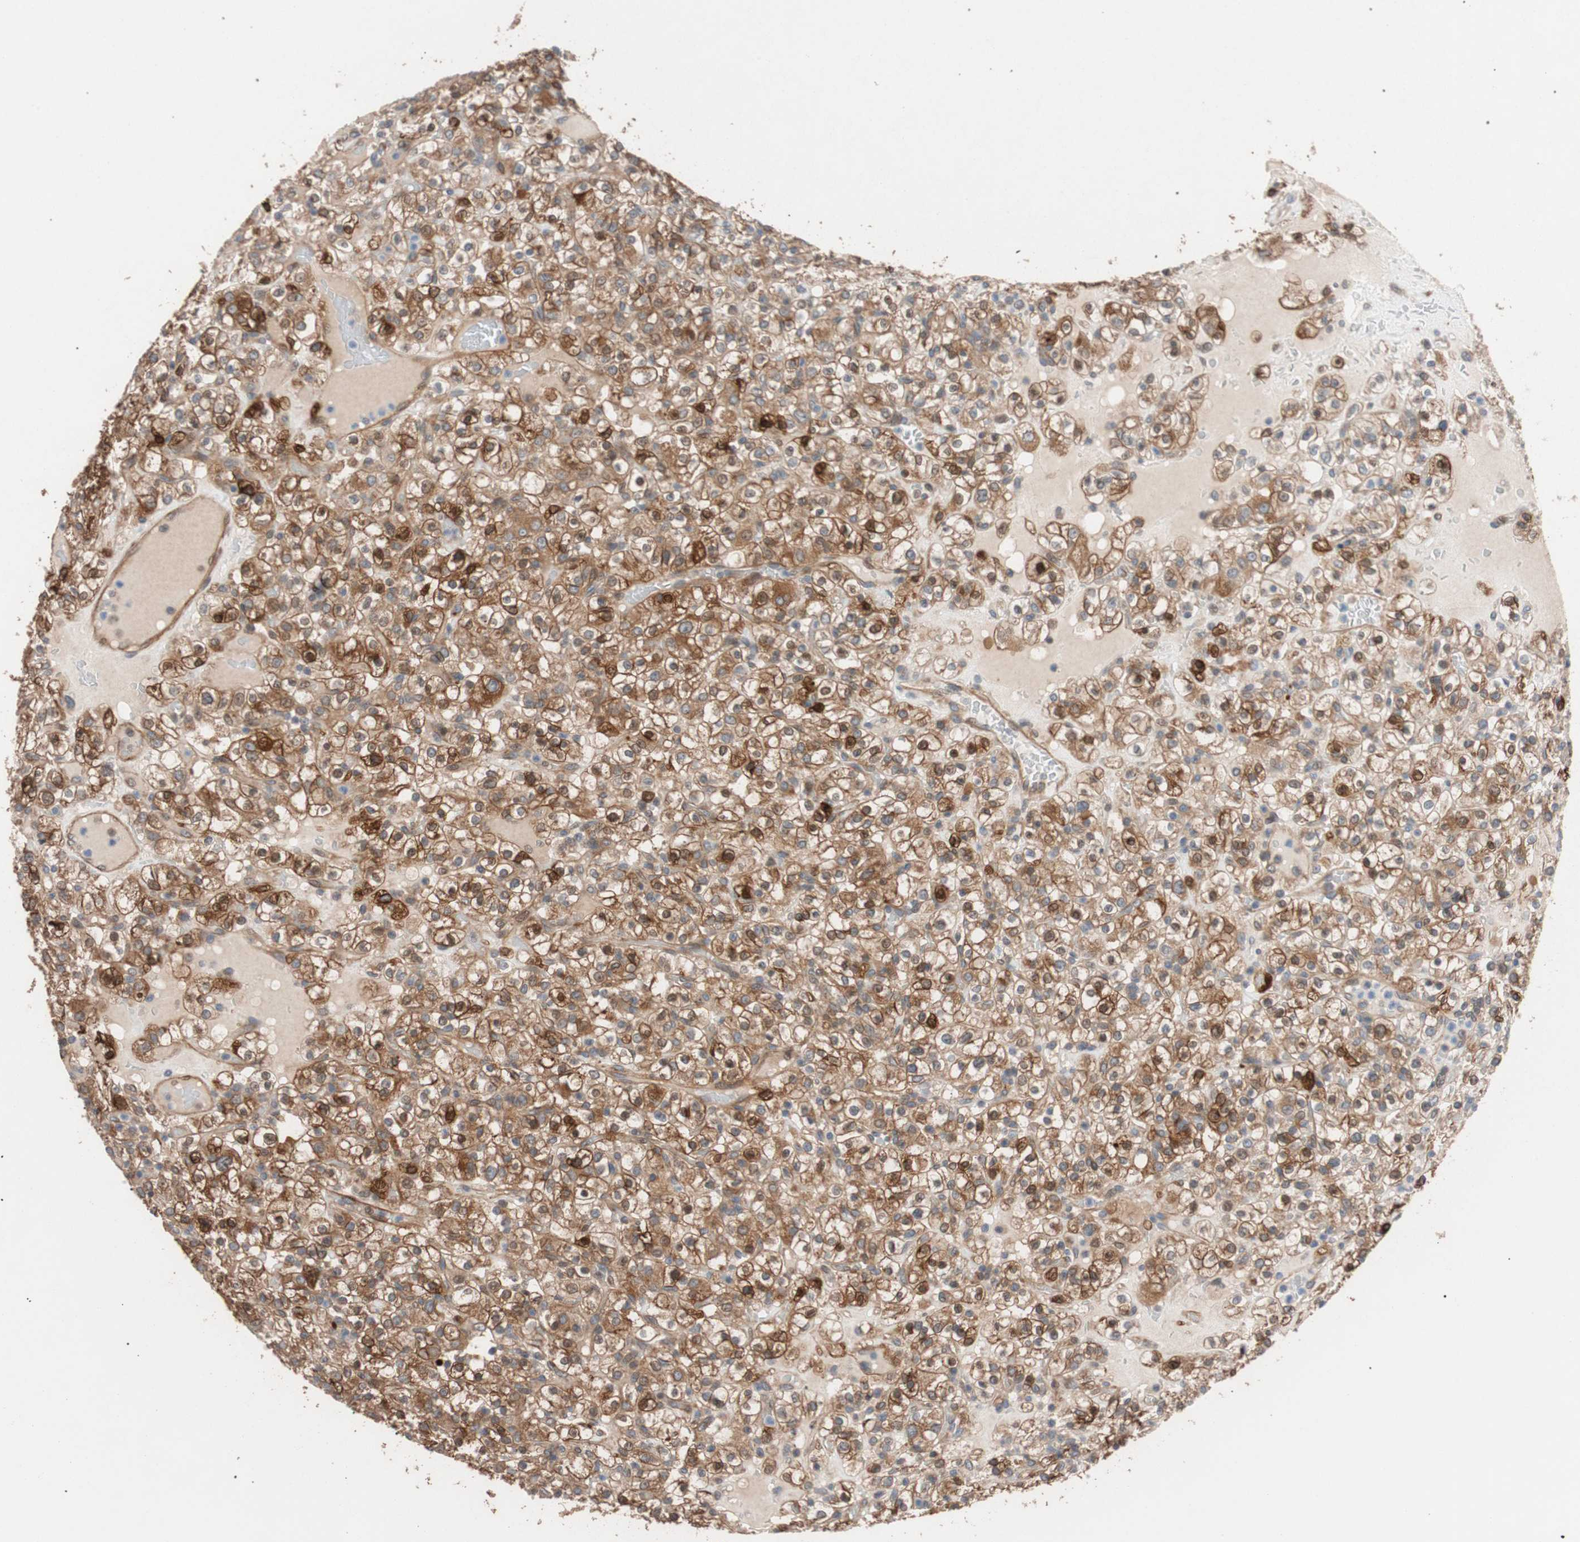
{"staining": {"intensity": "moderate", "quantity": ">75%", "location": "cytoplasmic/membranous"}, "tissue": "renal cancer", "cell_type": "Tumor cells", "image_type": "cancer", "snomed": [{"axis": "morphology", "description": "Normal tissue, NOS"}, {"axis": "morphology", "description": "Adenocarcinoma, NOS"}, {"axis": "topography", "description": "Kidney"}], "caption": "High-power microscopy captured an immunohistochemistry (IHC) histopathology image of renal cancer (adenocarcinoma), revealing moderate cytoplasmic/membranous staining in approximately >75% of tumor cells. The staining was performed using DAB (3,3'-diaminobenzidine), with brown indicating positive protein expression. Nuclei are stained blue with hematoxylin.", "gene": "SMG1", "patient": {"sex": "female", "age": 72}}